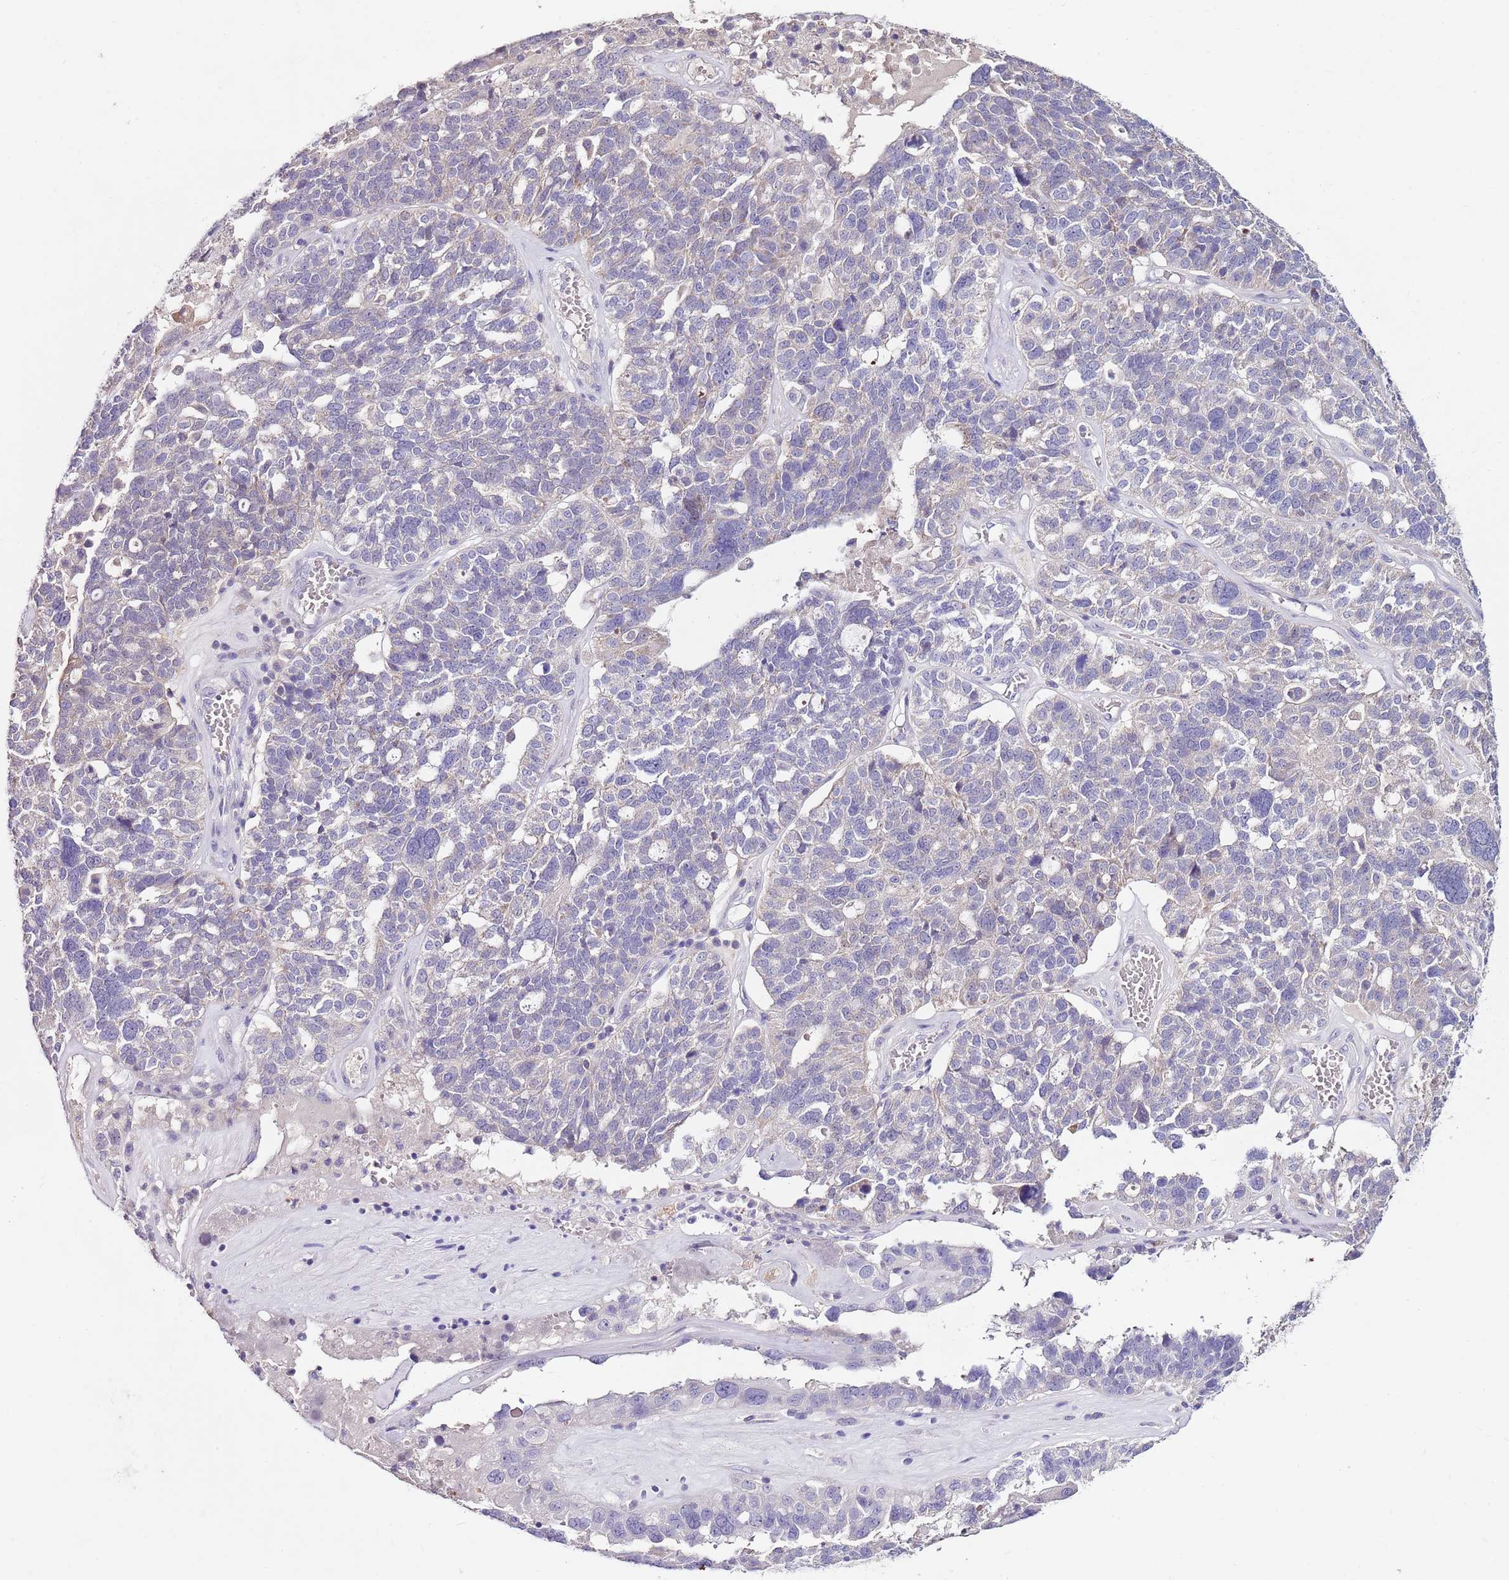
{"staining": {"intensity": "negative", "quantity": "none", "location": "none"}, "tissue": "ovarian cancer", "cell_type": "Tumor cells", "image_type": "cancer", "snomed": [{"axis": "morphology", "description": "Cystadenocarcinoma, serous, NOS"}, {"axis": "topography", "description": "Ovary"}], "caption": "Serous cystadenocarcinoma (ovarian) was stained to show a protein in brown. There is no significant staining in tumor cells.", "gene": "NRDE2", "patient": {"sex": "female", "age": 59}}